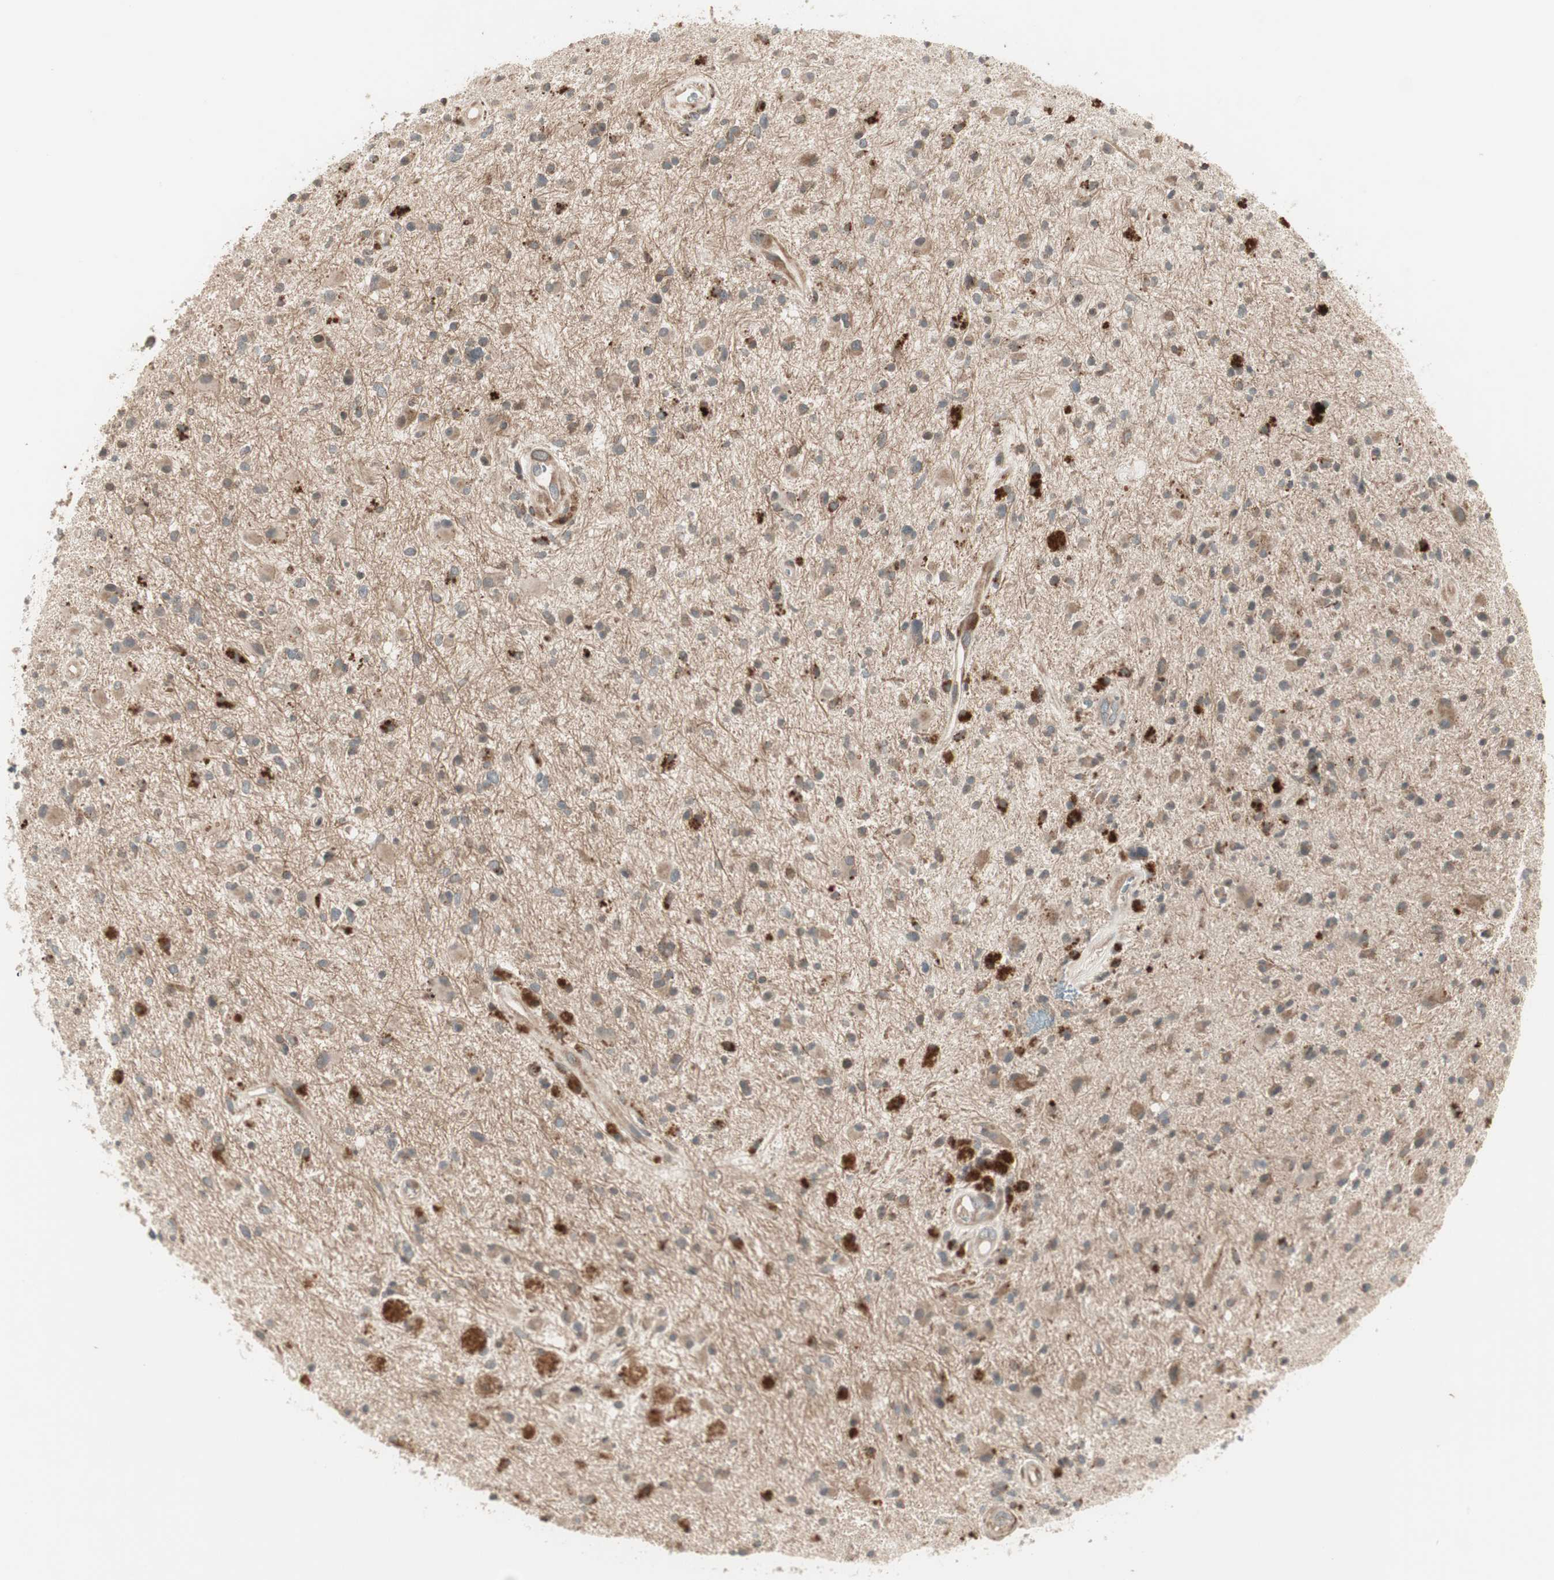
{"staining": {"intensity": "strong", "quantity": "<25%", "location": "cytoplasmic/membranous"}, "tissue": "glioma", "cell_type": "Tumor cells", "image_type": "cancer", "snomed": [{"axis": "morphology", "description": "Glioma, malignant, High grade"}, {"axis": "topography", "description": "Brain"}], "caption": "This histopathology image exhibits IHC staining of human malignant glioma (high-grade), with medium strong cytoplasmic/membranous staining in approximately <25% of tumor cells.", "gene": "SFRP1", "patient": {"sex": "male", "age": 33}}